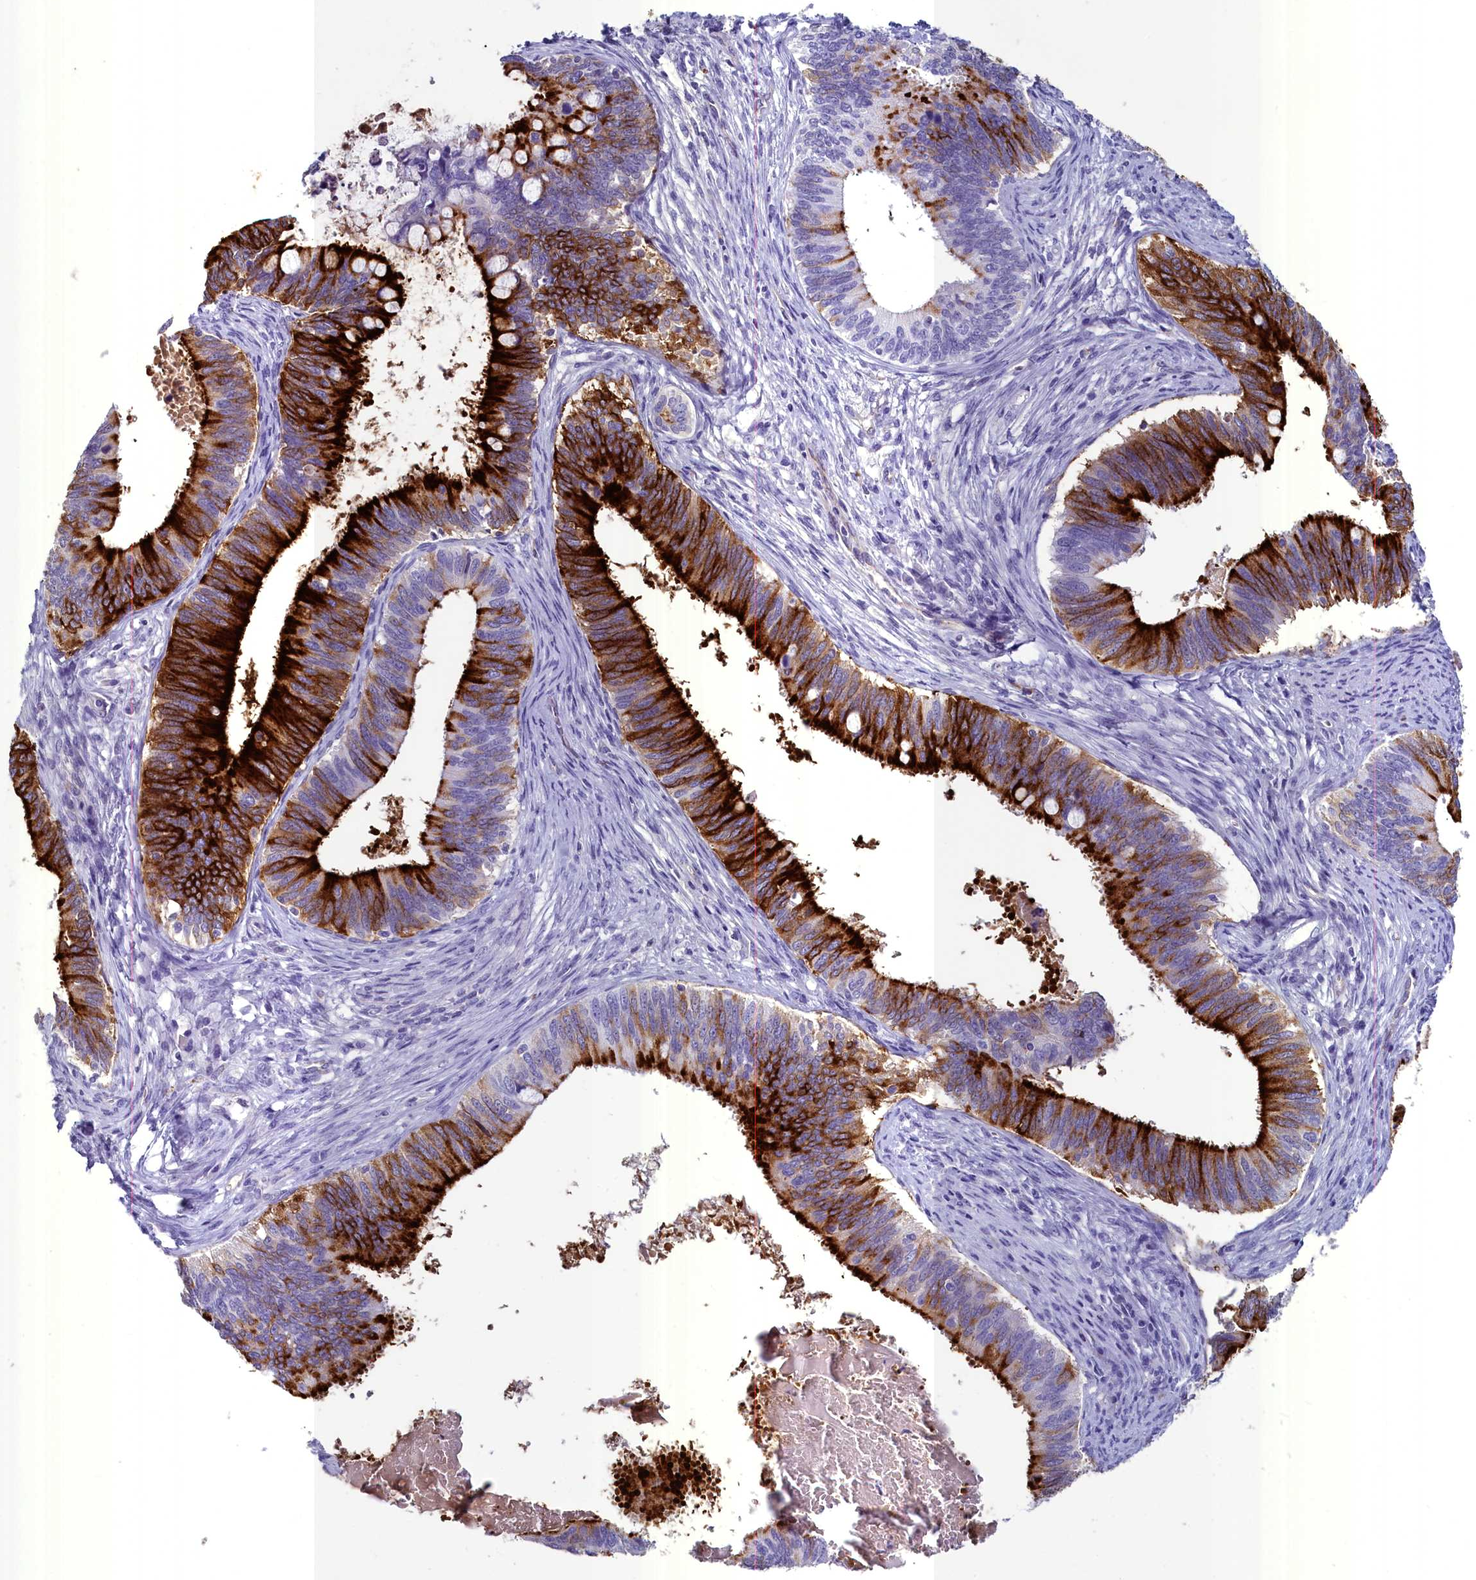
{"staining": {"intensity": "strong", "quantity": ">75%", "location": "cytoplasmic/membranous"}, "tissue": "cervical cancer", "cell_type": "Tumor cells", "image_type": "cancer", "snomed": [{"axis": "morphology", "description": "Adenocarcinoma, NOS"}, {"axis": "topography", "description": "Cervix"}], "caption": "Cervical cancer (adenocarcinoma) stained with a brown dye shows strong cytoplasmic/membranous positive expression in about >75% of tumor cells.", "gene": "INSC", "patient": {"sex": "female", "age": 42}}